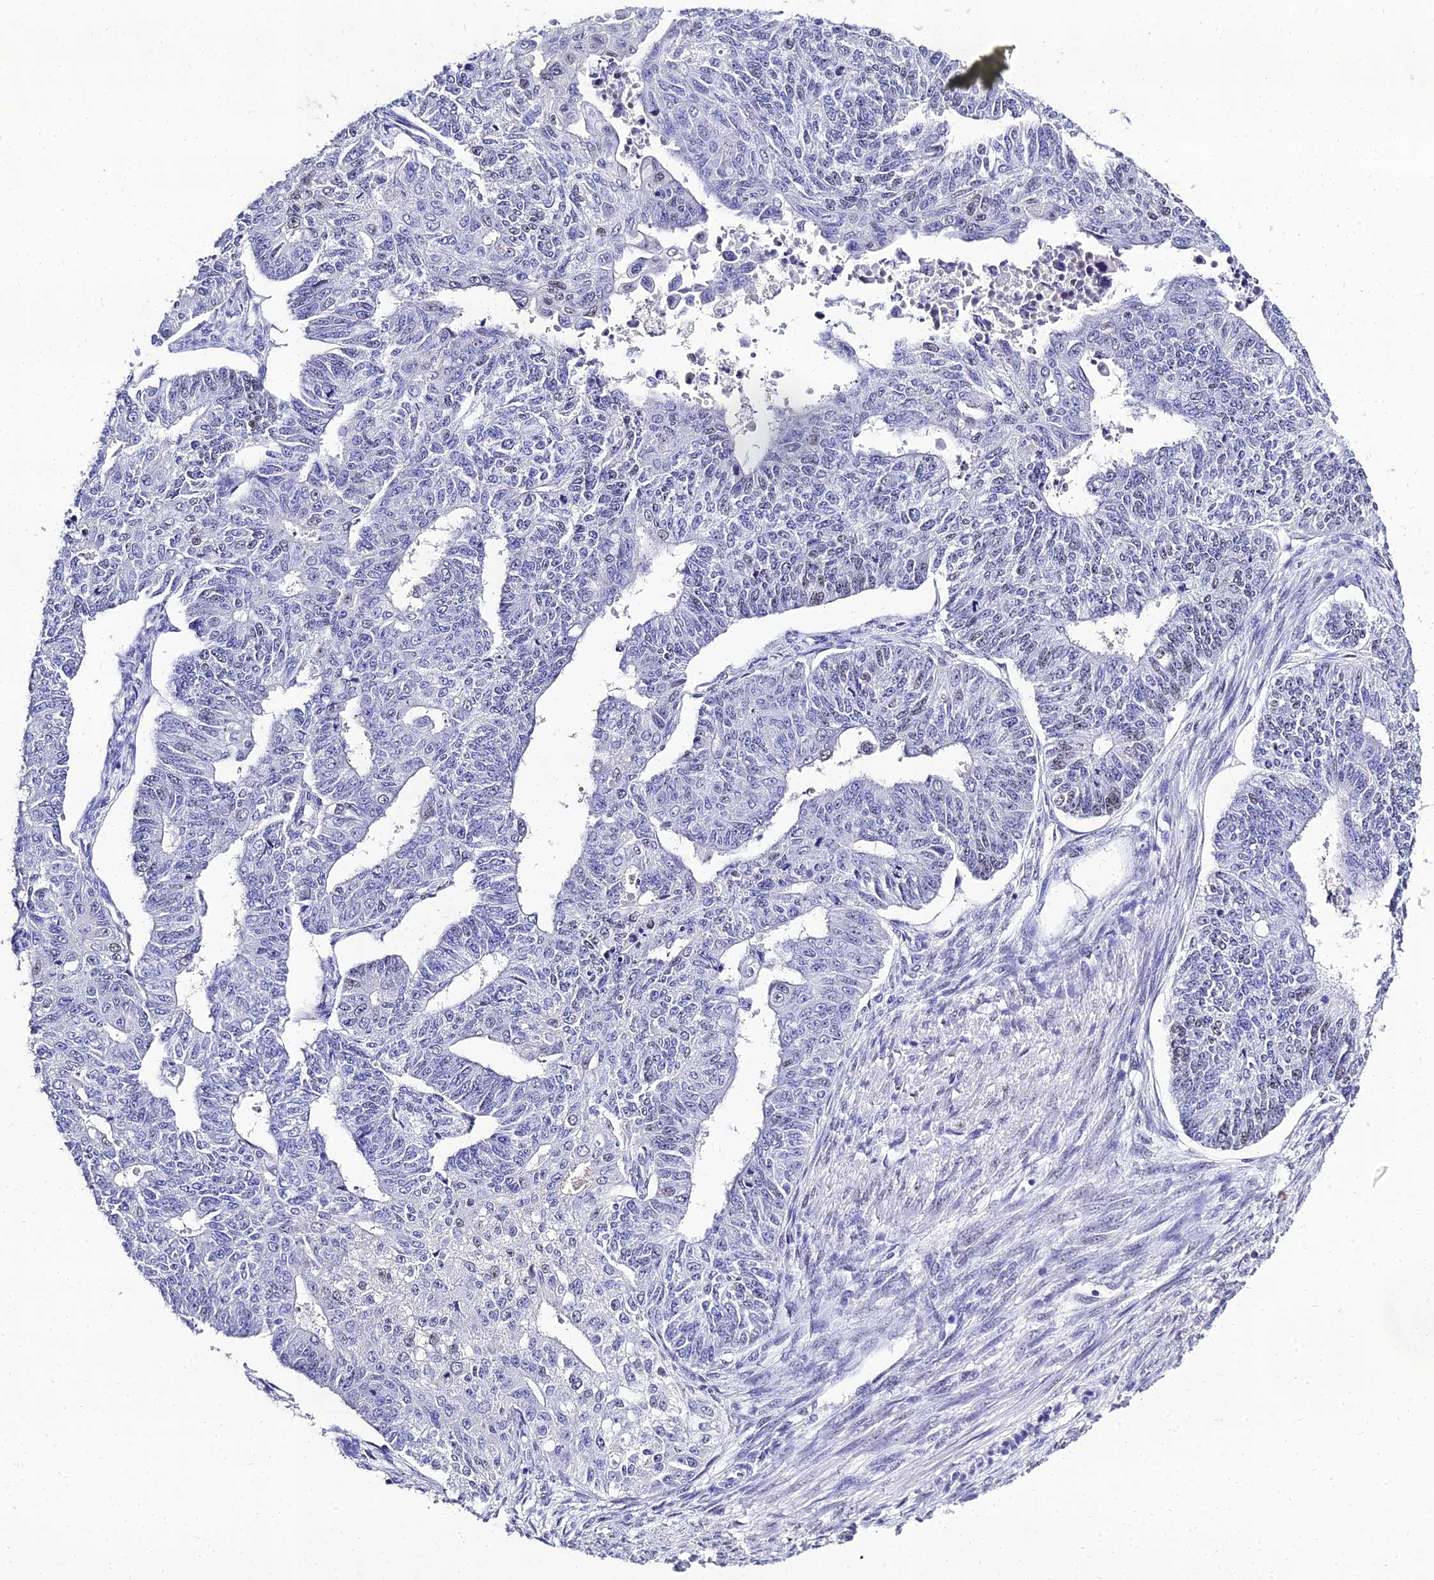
{"staining": {"intensity": "weak", "quantity": "<25%", "location": "nuclear"}, "tissue": "endometrial cancer", "cell_type": "Tumor cells", "image_type": "cancer", "snomed": [{"axis": "morphology", "description": "Adenocarcinoma, NOS"}, {"axis": "topography", "description": "Endometrium"}], "caption": "Image shows no protein positivity in tumor cells of endometrial cancer (adenocarcinoma) tissue.", "gene": "PPP4R2", "patient": {"sex": "female", "age": 32}}